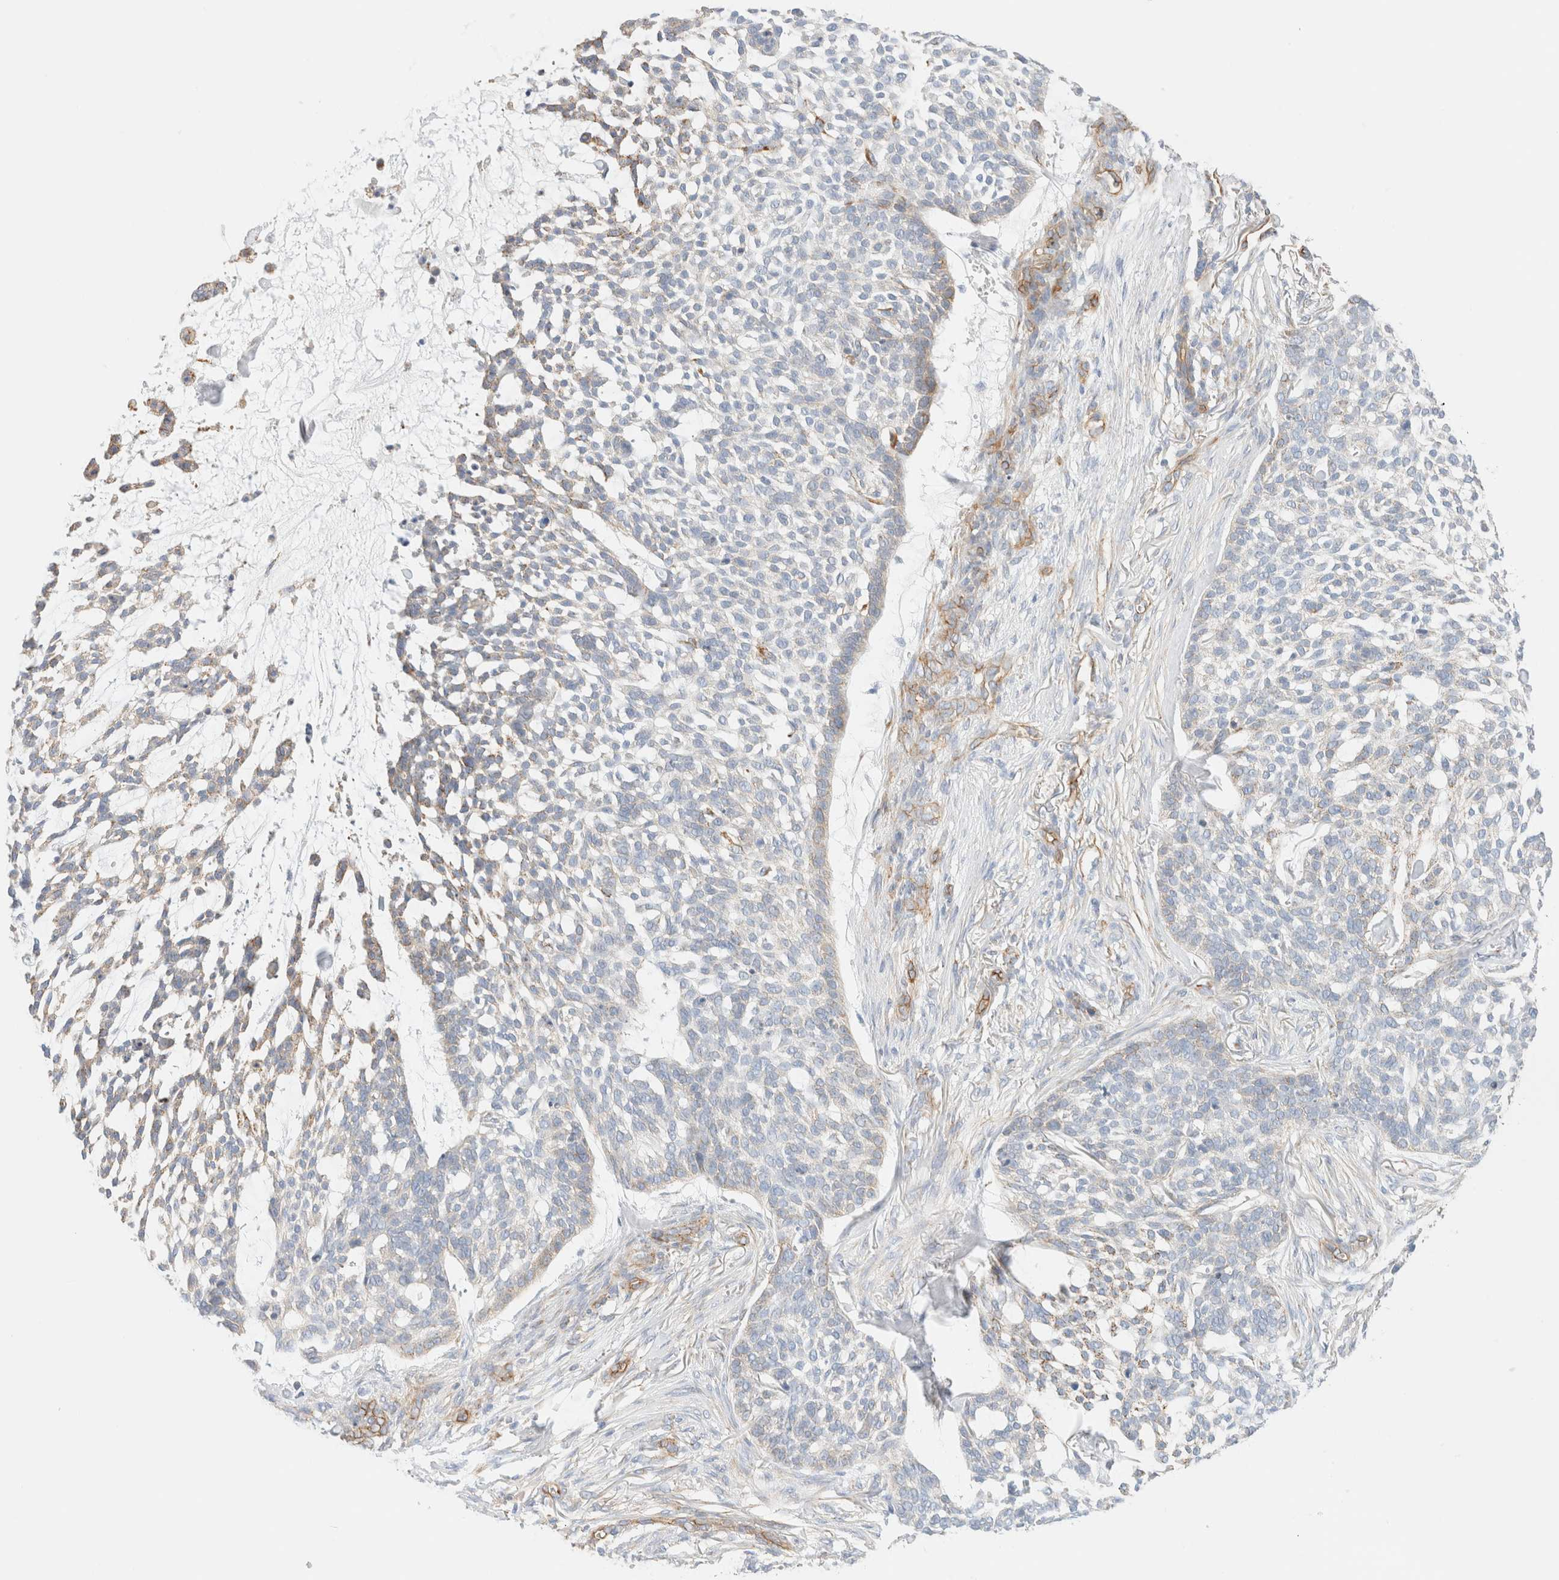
{"staining": {"intensity": "weak", "quantity": "<25%", "location": "cytoplasmic/membranous"}, "tissue": "skin cancer", "cell_type": "Tumor cells", "image_type": "cancer", "snomed": [{"axis": "morphology", "description": "Basal cell carcinoma"}, {"axis": "topography", "description": "Skin"}], "caption": "Tumor cells are negative for protein expression in human skin cancer.", "gene": "CYB5R4", "patient": {"sex": "female", "age": 64}}